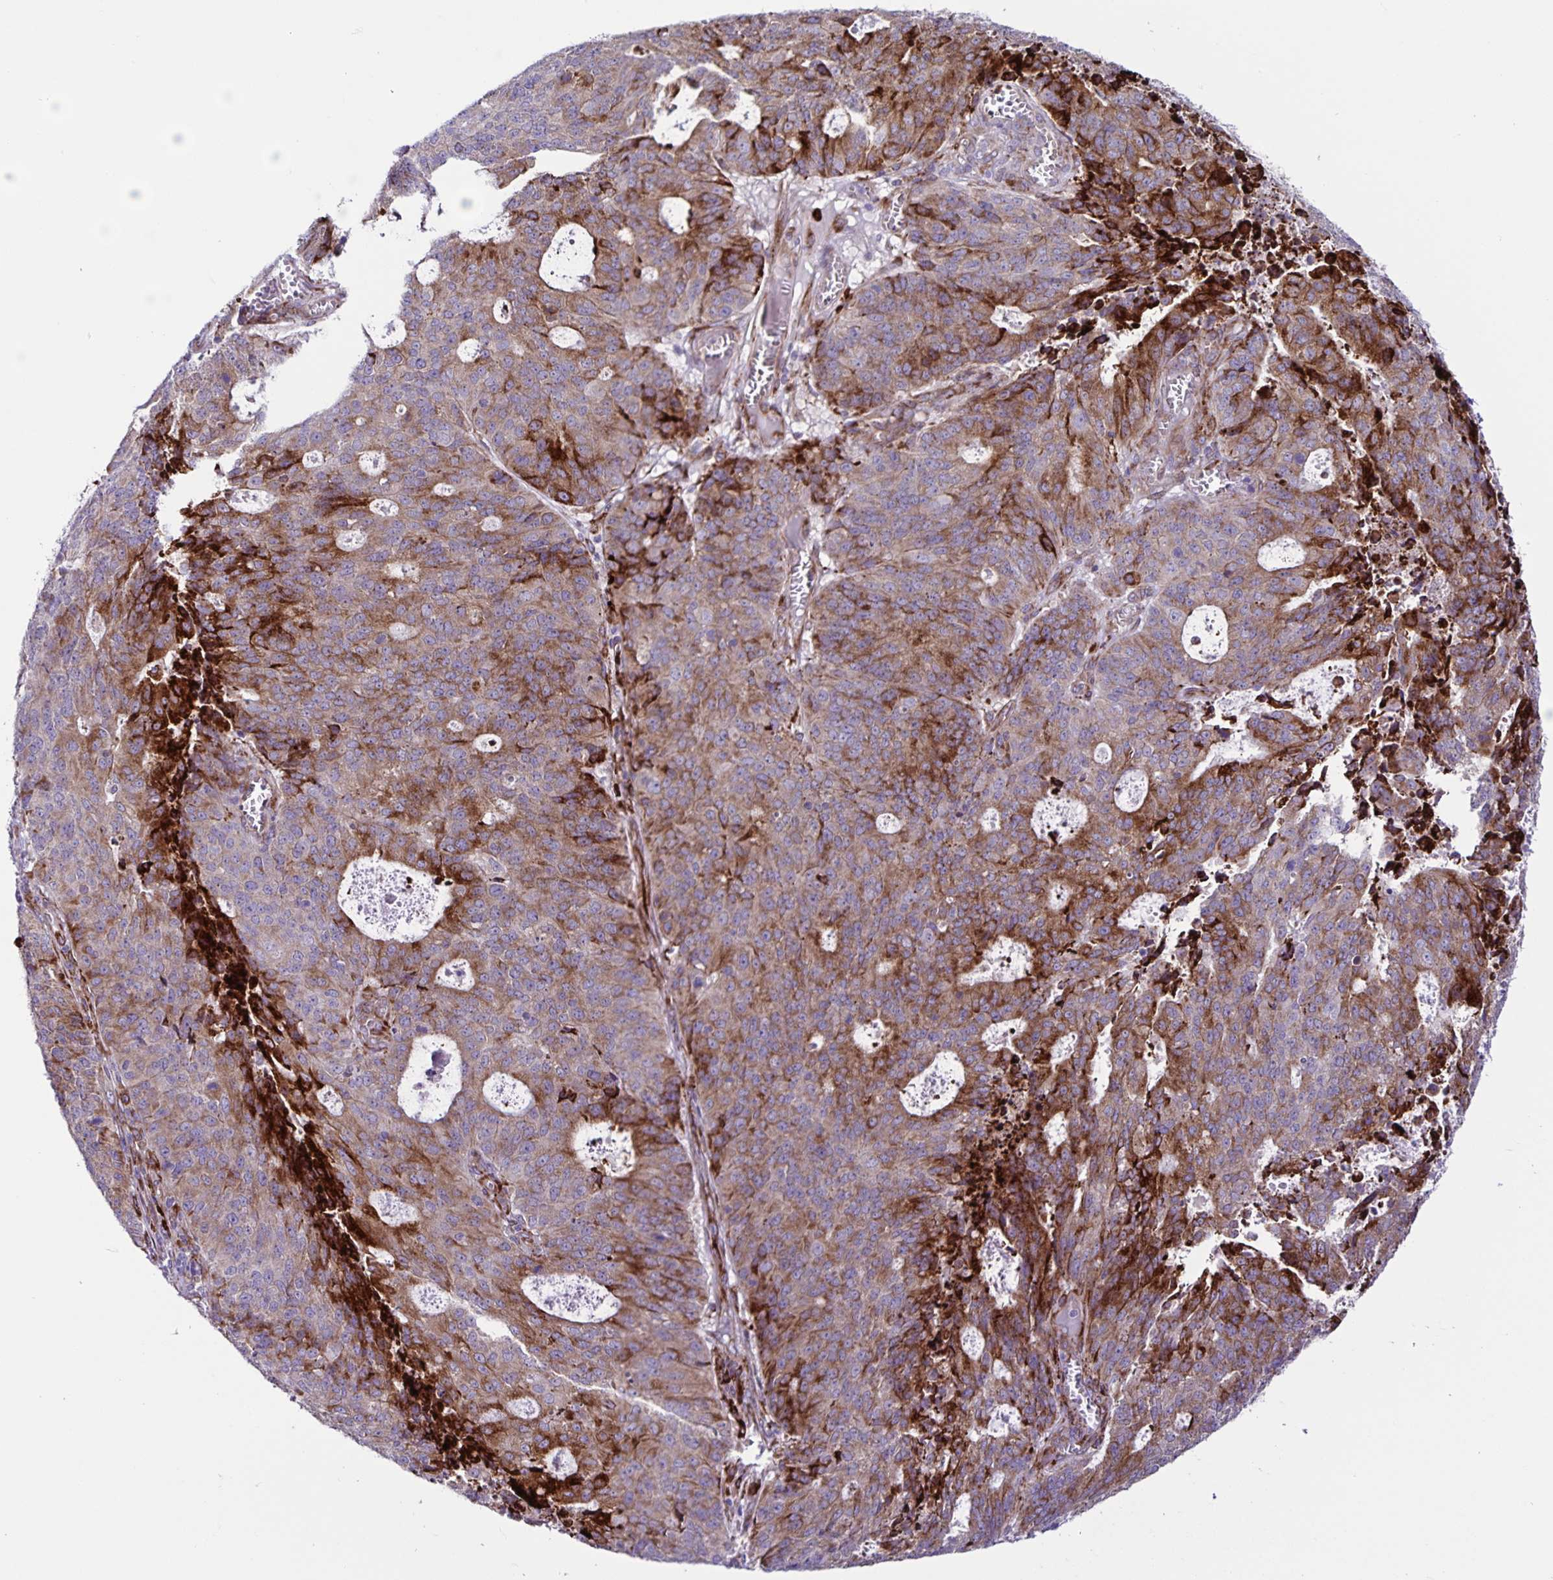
{"staining": {"intensity": "moderate", "quantity": "25%-75%", "location": "cytoplasmic/membranous"}, "tissue": "endometrial cancer", "cell_type": "Tumor cells", "image_type": "cancer", "snomed": [{"axis": "morphology", "description": "Adenocarcinoma, NOS"}, {"axis": "topography", "description": "Endometrium"}], "caption": "Immunohistochemistry (IHC) photomicrograph of adenocarcinoma (endometrial) stained for a protein (brown), which demonstrates medium levels of moderate cytoplasmic/membranous expression in approximately 25%-75% of tumor cells.", "gene": "OSBPL5", "patient": {"sex": "female", "age": 82}}